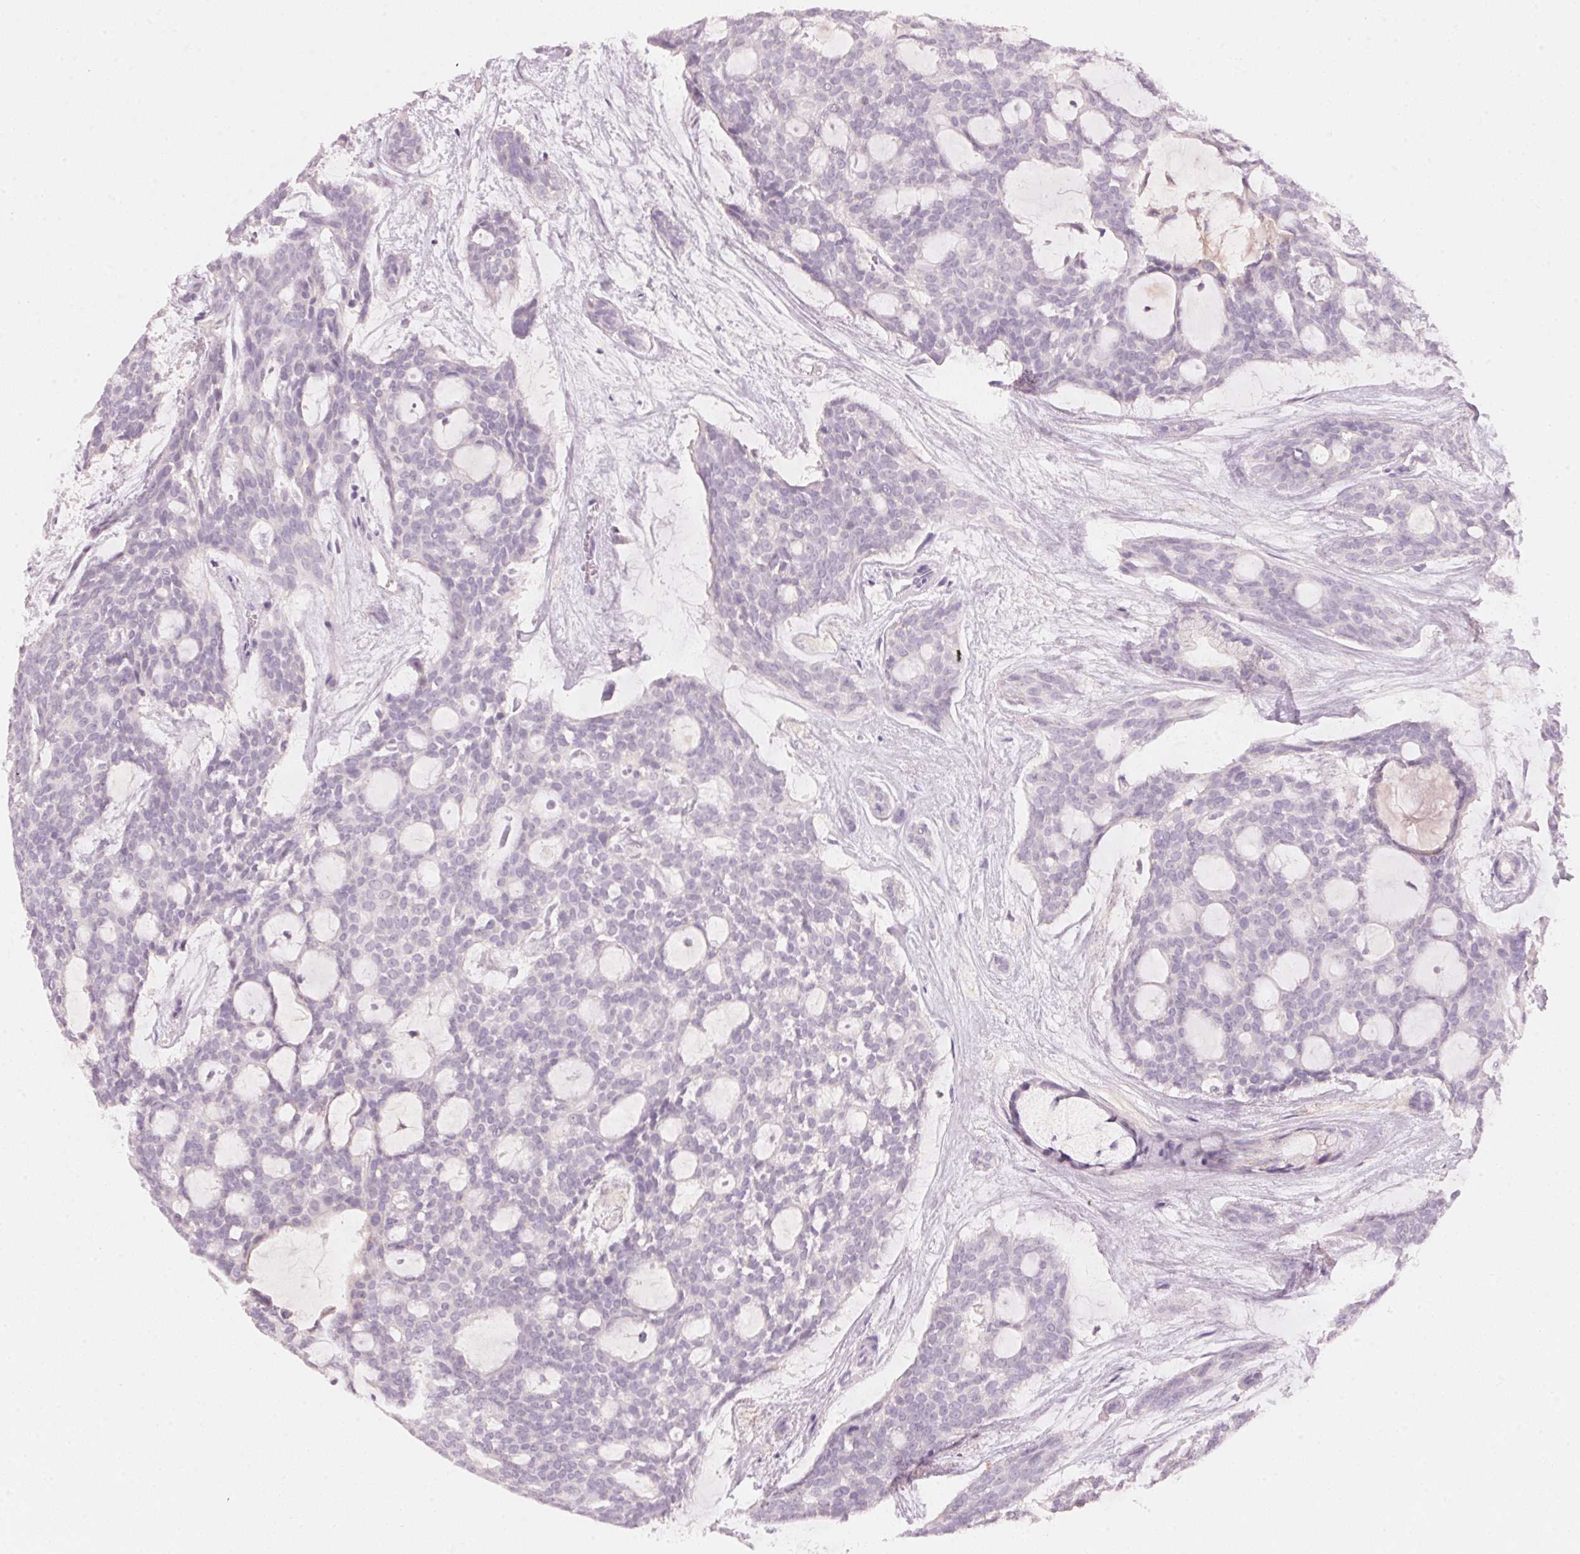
{"staining": {"intensity": "negative", "quantity": "none", "location": "none"}, "tissue": "head and neck cancer", "cell_type": "Tumor cells", "image_type": "cancer", "snomed": [{"axis": "morphology", "description": "Adenocarcinoma, NOS"}, {"axis": "topography", "description": "Head-Neck"}], "caption": "Immunohistochemistry (IHC) of human head and neck cancer (adenocarcinoma) displays no positivity in tumor cells.", "gene": "HOXB13", "patient": {"sex": "male", "age": 66}}